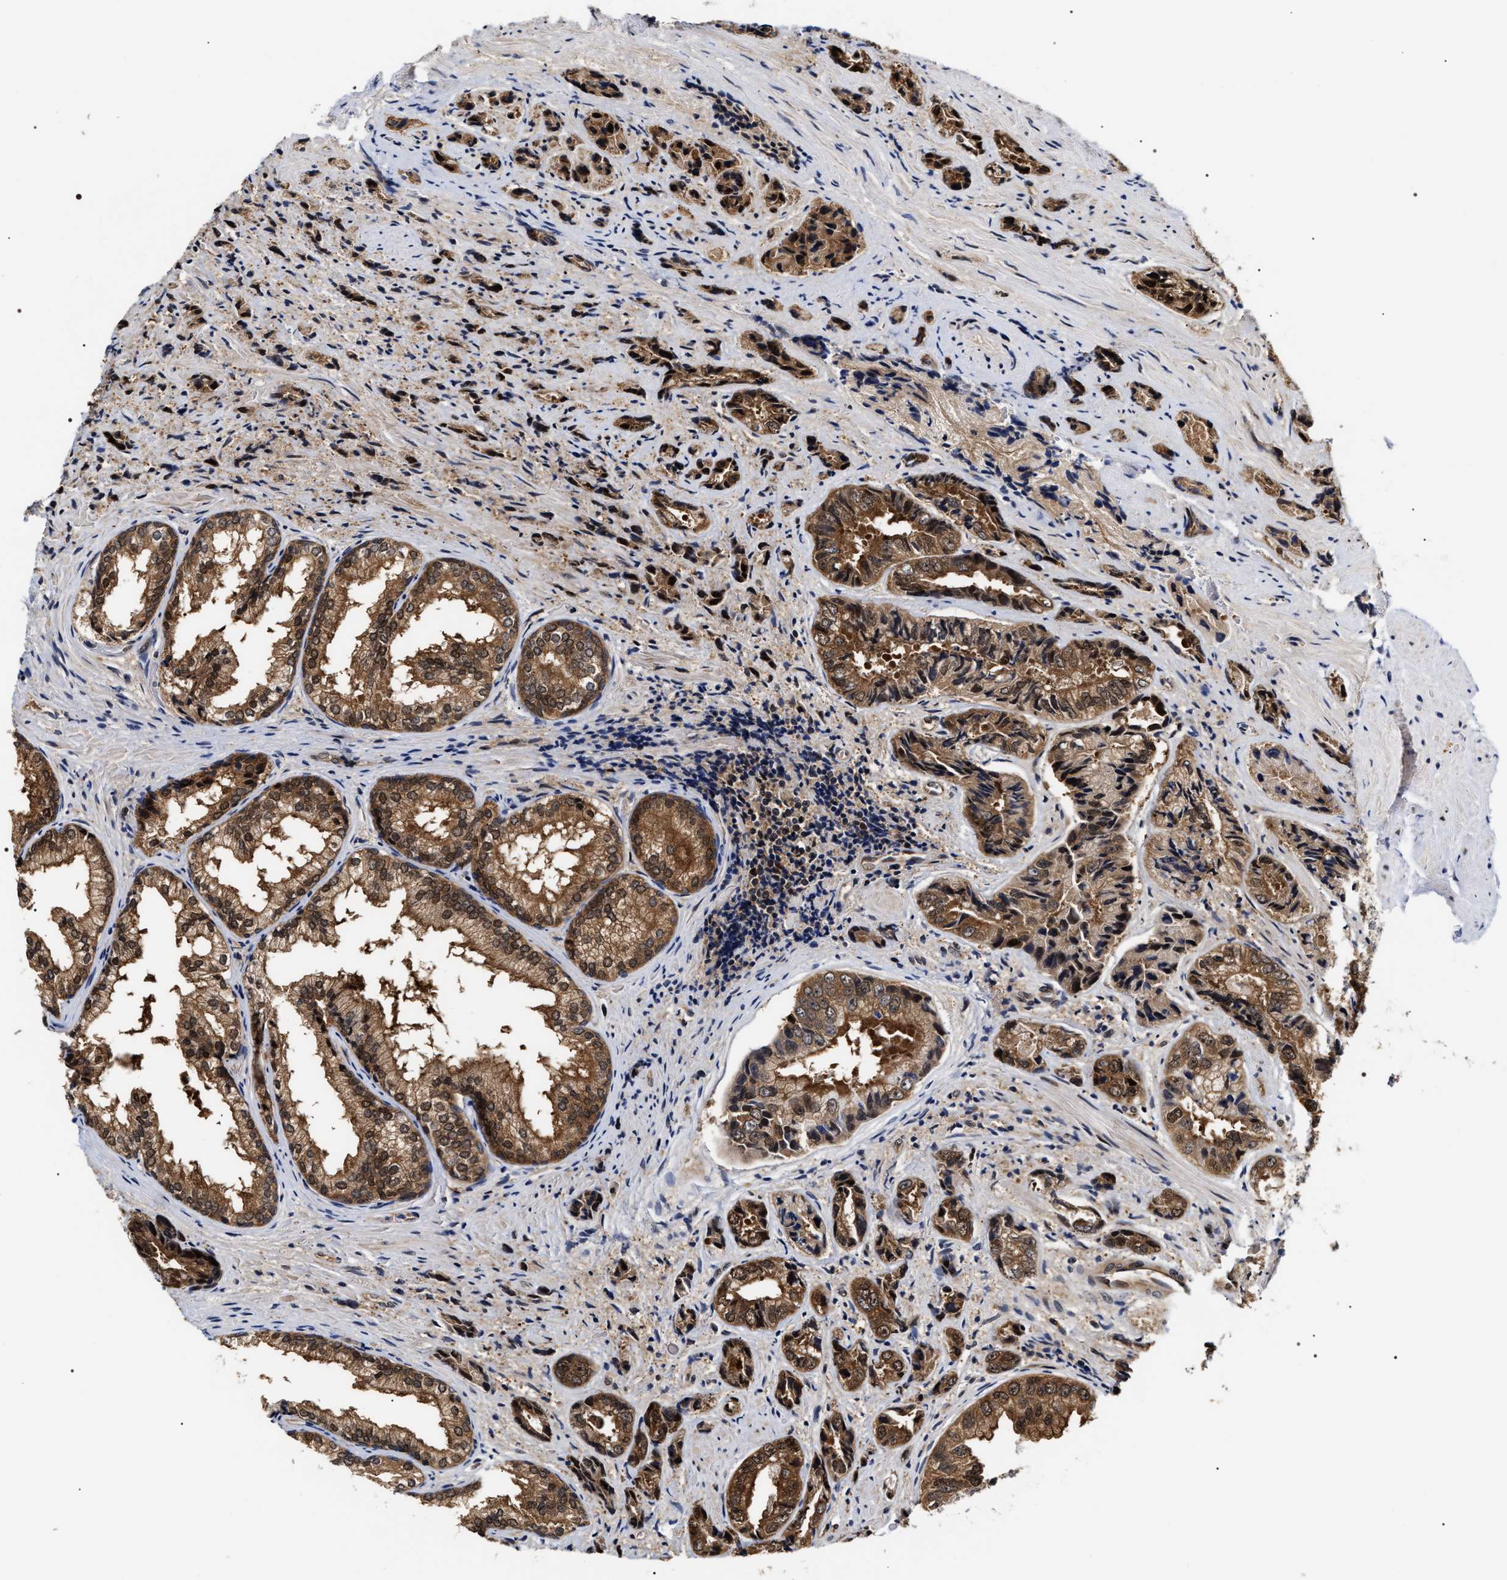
{"staining": {"intensity": "moderate", "quantity": ">75%", "location": "cytoplasmic/membranous,nuclear"}, "tissue": "prostate cancer", "cell_type": "Tumor cells", "image_type": "cancer", "snomed": [{"axis": "morphology", "description": "Adenocarcinoma, High grade"}, {"axis": "topography", "description": "Prostate"}], "caption": "An immunohistochemistry image of neoplastic tissue is shown. Protein staining in brown labels moderate cytoplasmic/membranous and nuclear positivity in prostate cancer within tumor cells.", "gene": "BAG6", "patient": {"sex": "male", "age": 61}}